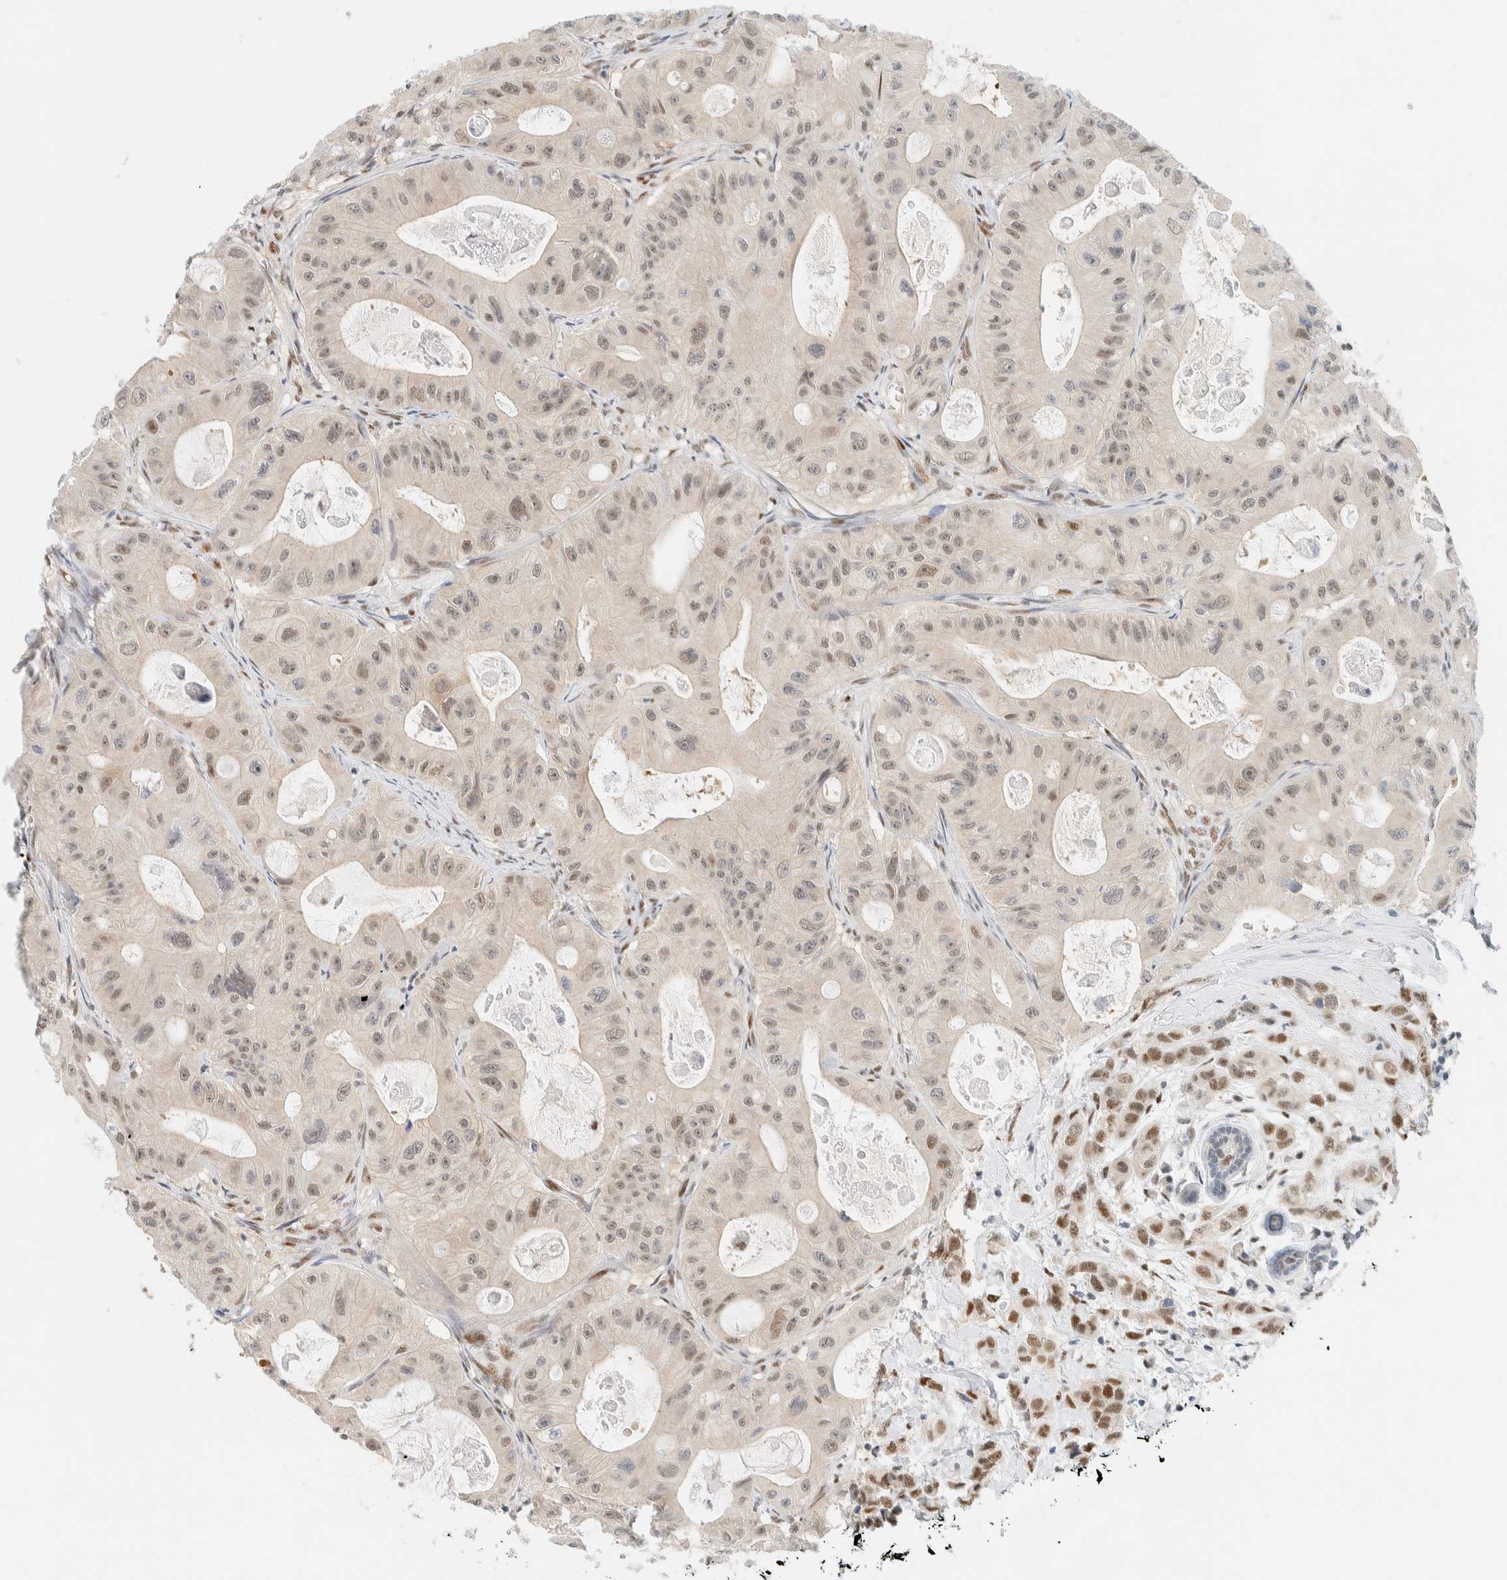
{"staining": {"intensity": "weak", "quantity": "25%-75%", "location": "nuclear"}, "tissue": "colorectal cancer", "cell_type": "Tumor cells", "image_type": "cancer", "snomed": [{"axis": "morphology", "description": "Adenocarcinoma, NOS"}, {"axis": "topography", "description": "Colon"}], "caption": "This image exhibits IHC staining of human colorectal cancer, with low weak nuclear staining in about 25%-75% of tumor cells.", "gene": "ZNF683", "patient": {"sex": "female", "age": 46}}